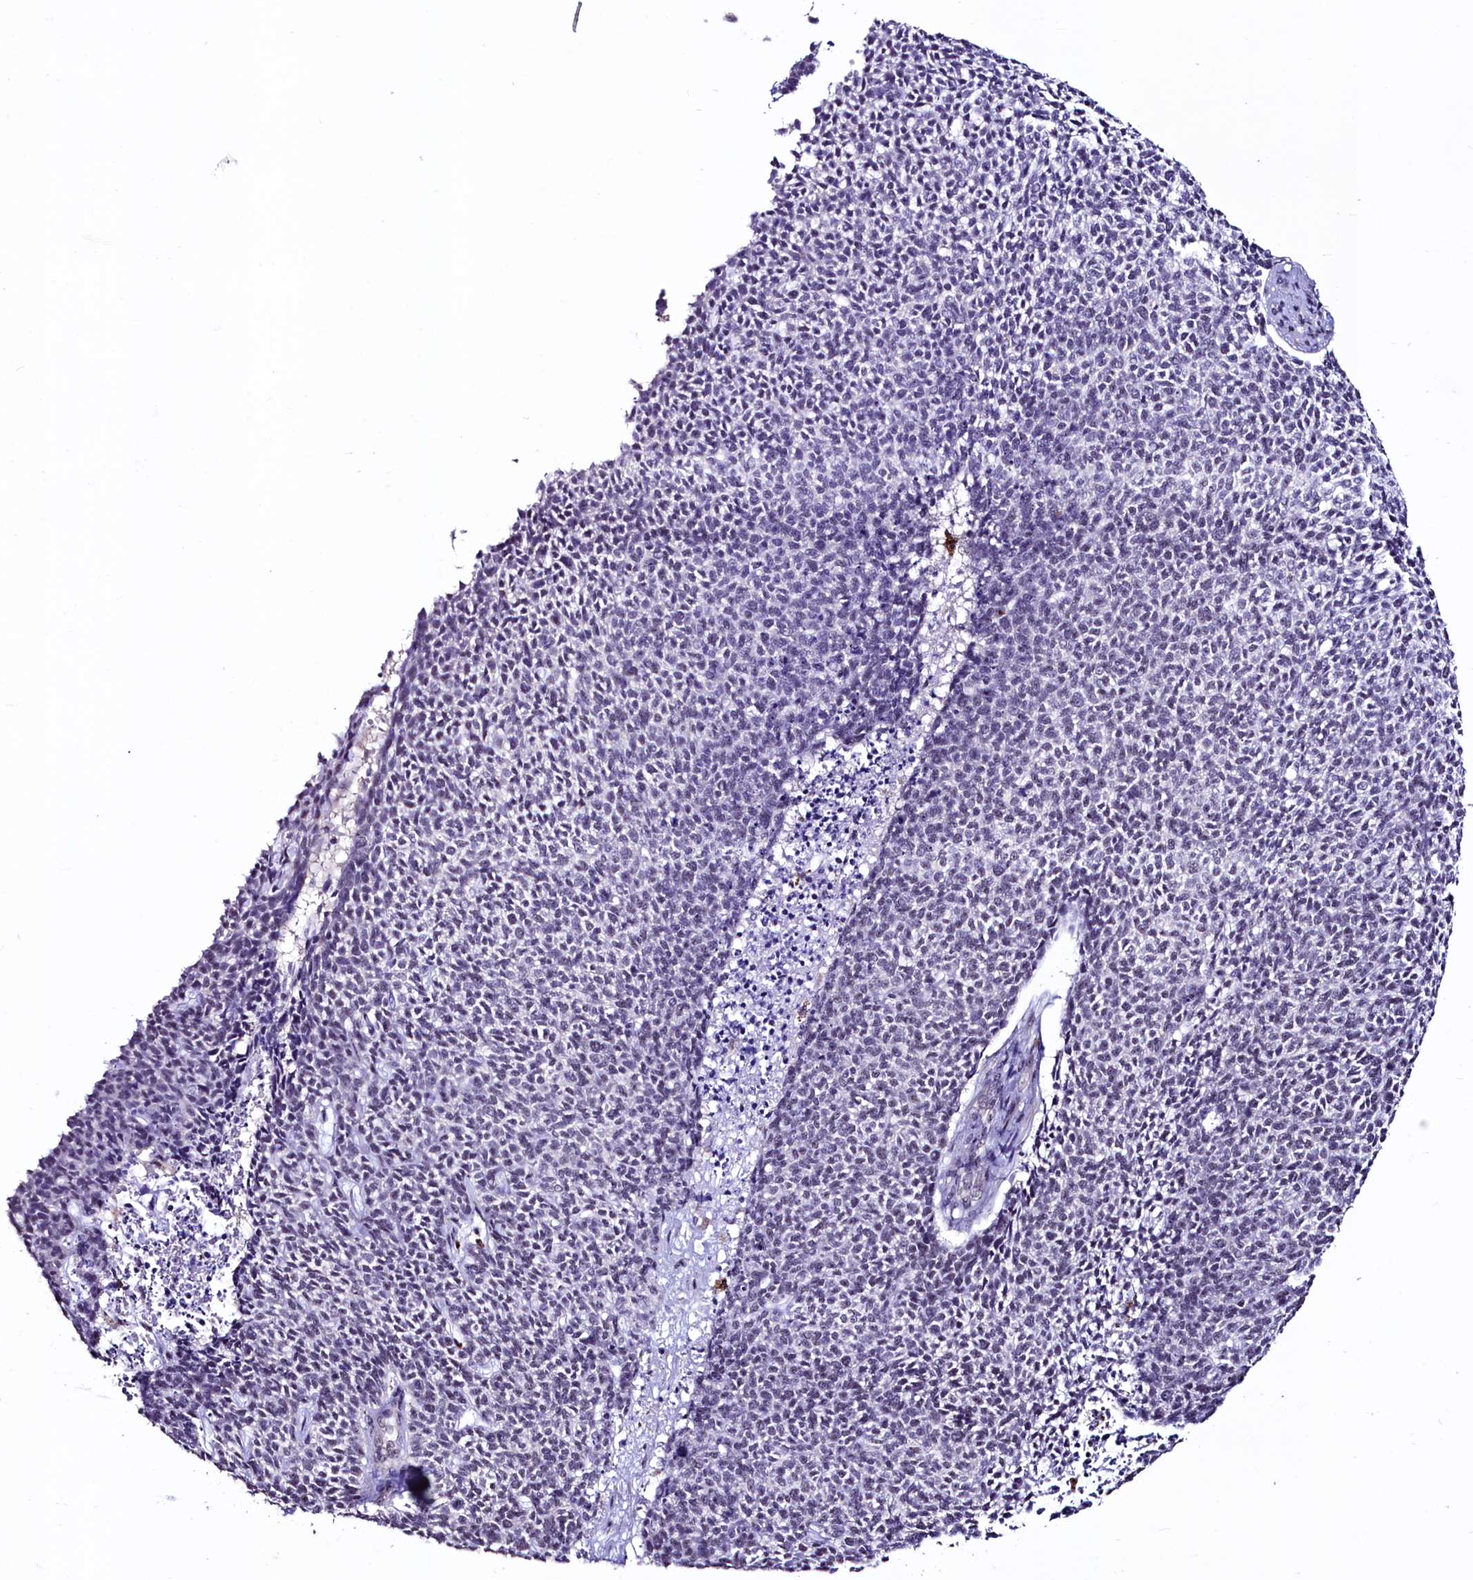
{"staining": {"intensity": "negative", "quantity": "none", "location": "none"}, "tissue": "skin cancer", "cell_type": "Tumor cells", "image_type": "cancer", "snomed": [{"axis": "morphology", "description": "Basal cell carcinoma"}, {"axis": "topography", "description": "Skin"}], "caption": "DAB immunohistochemical staining of human skin cancer shows no significant positivity in tumor cells. The staining was performed using DAB (3,3'-diaminobenzidine) to visualize the protein expression in brown, while the nuclei were stained in blue with hematoxylin (Magnification: 20x).", "gene": "SFSWAP", "patient": {"sex": "female", "age": 84}}